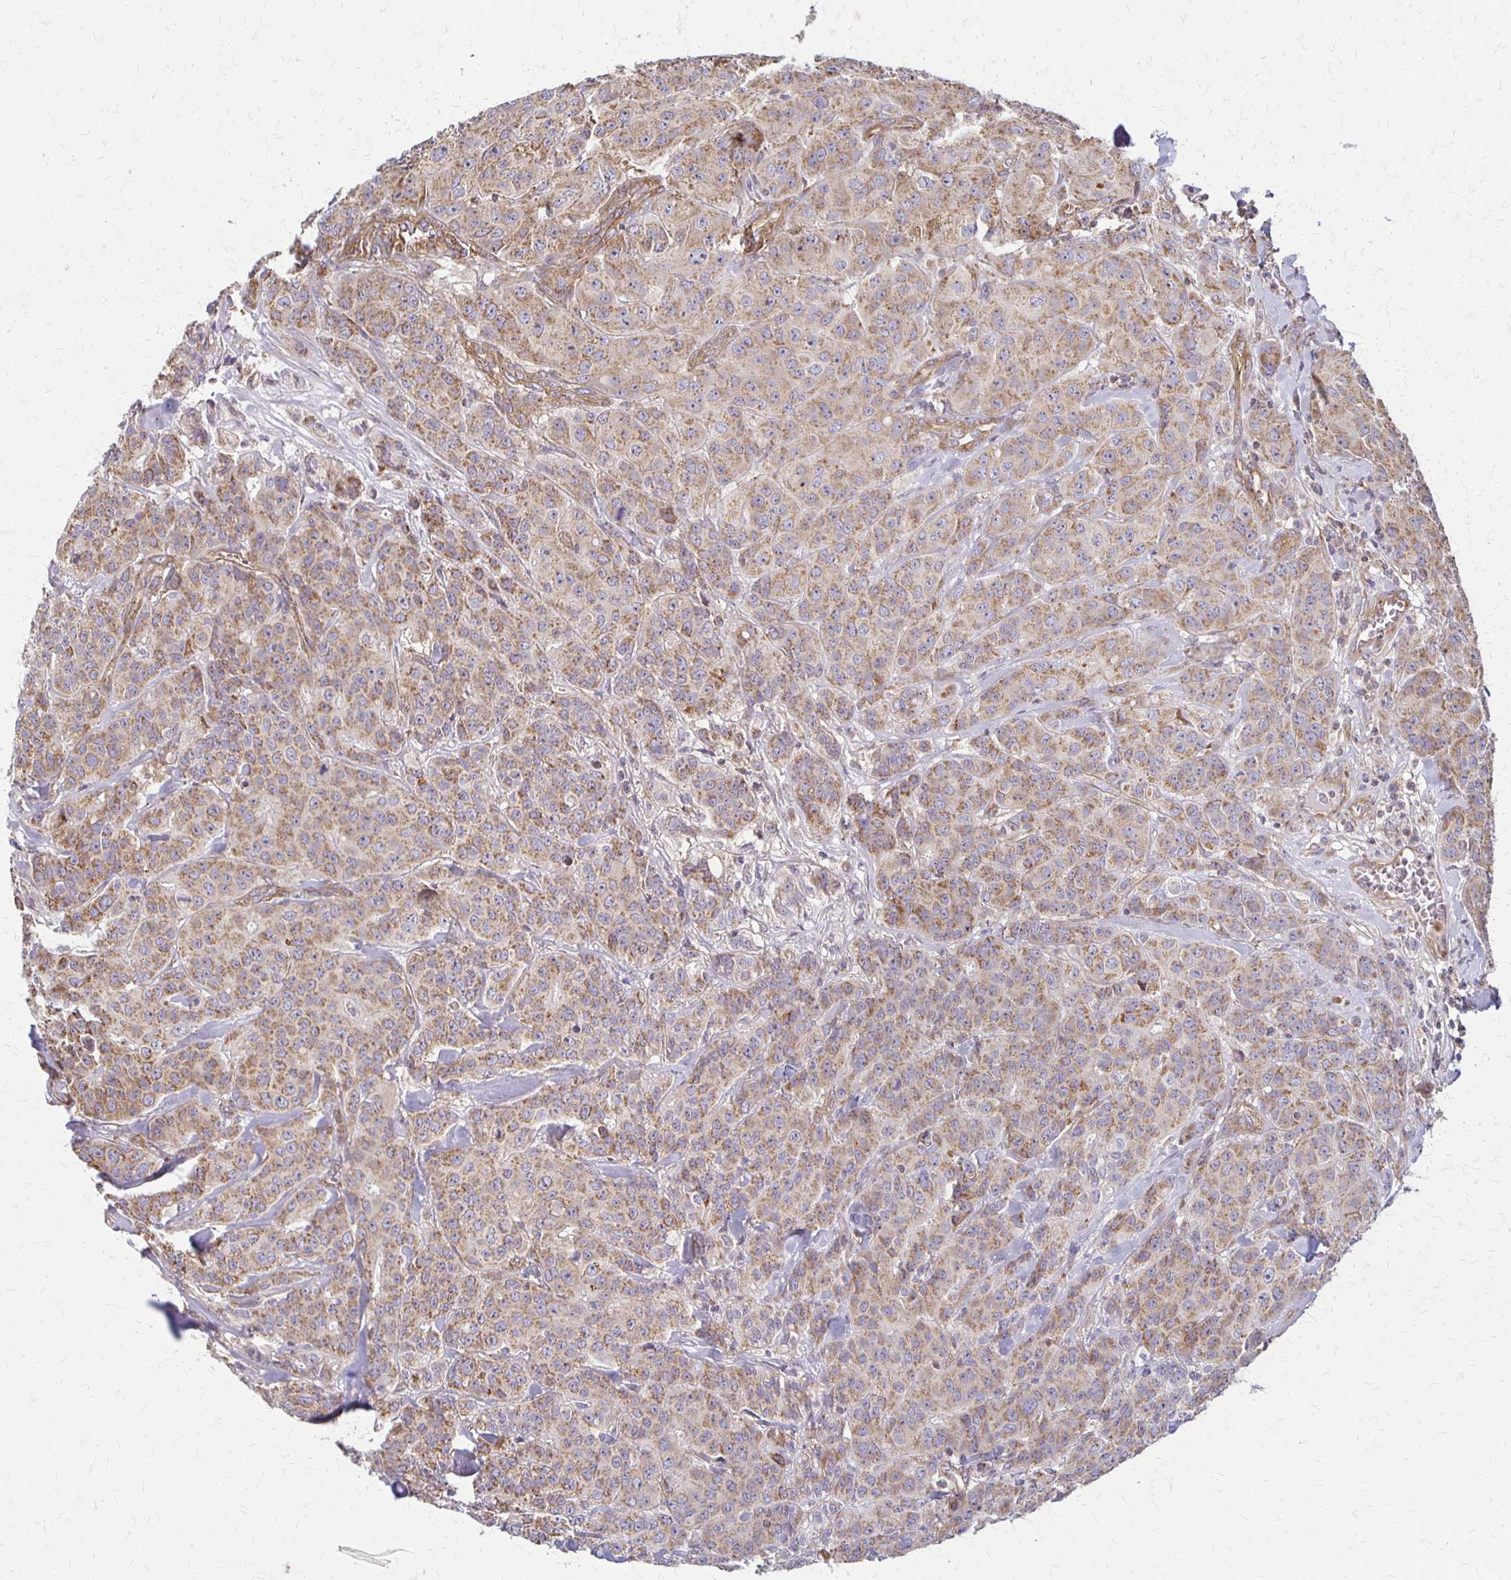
{"staining": {"intensity": "moderate", "quantity": ">75%", "location": "cytoplasmic/membranous"}, "tissue": "breast cancer", "cell_type": "Tumor cells", "image_type": "cancer", "snomed": [{"axis": "morphology", "description": "Normal tissue, NOS"}, {"axis": "morphology", "description": "Duct carcinoma"}, {"axis": "topography", "description": "Breast"}], "caption": "There is medium levels of moderate cytoplasmic/membranous positivity in tumor cells of breast cancer (infiltrating ductal carcinoma), as demonstrated by immunohistochemical staining (brown color).", "gene": "EIF4EBP2", "patient": {"sex": "female", "age": 43}}